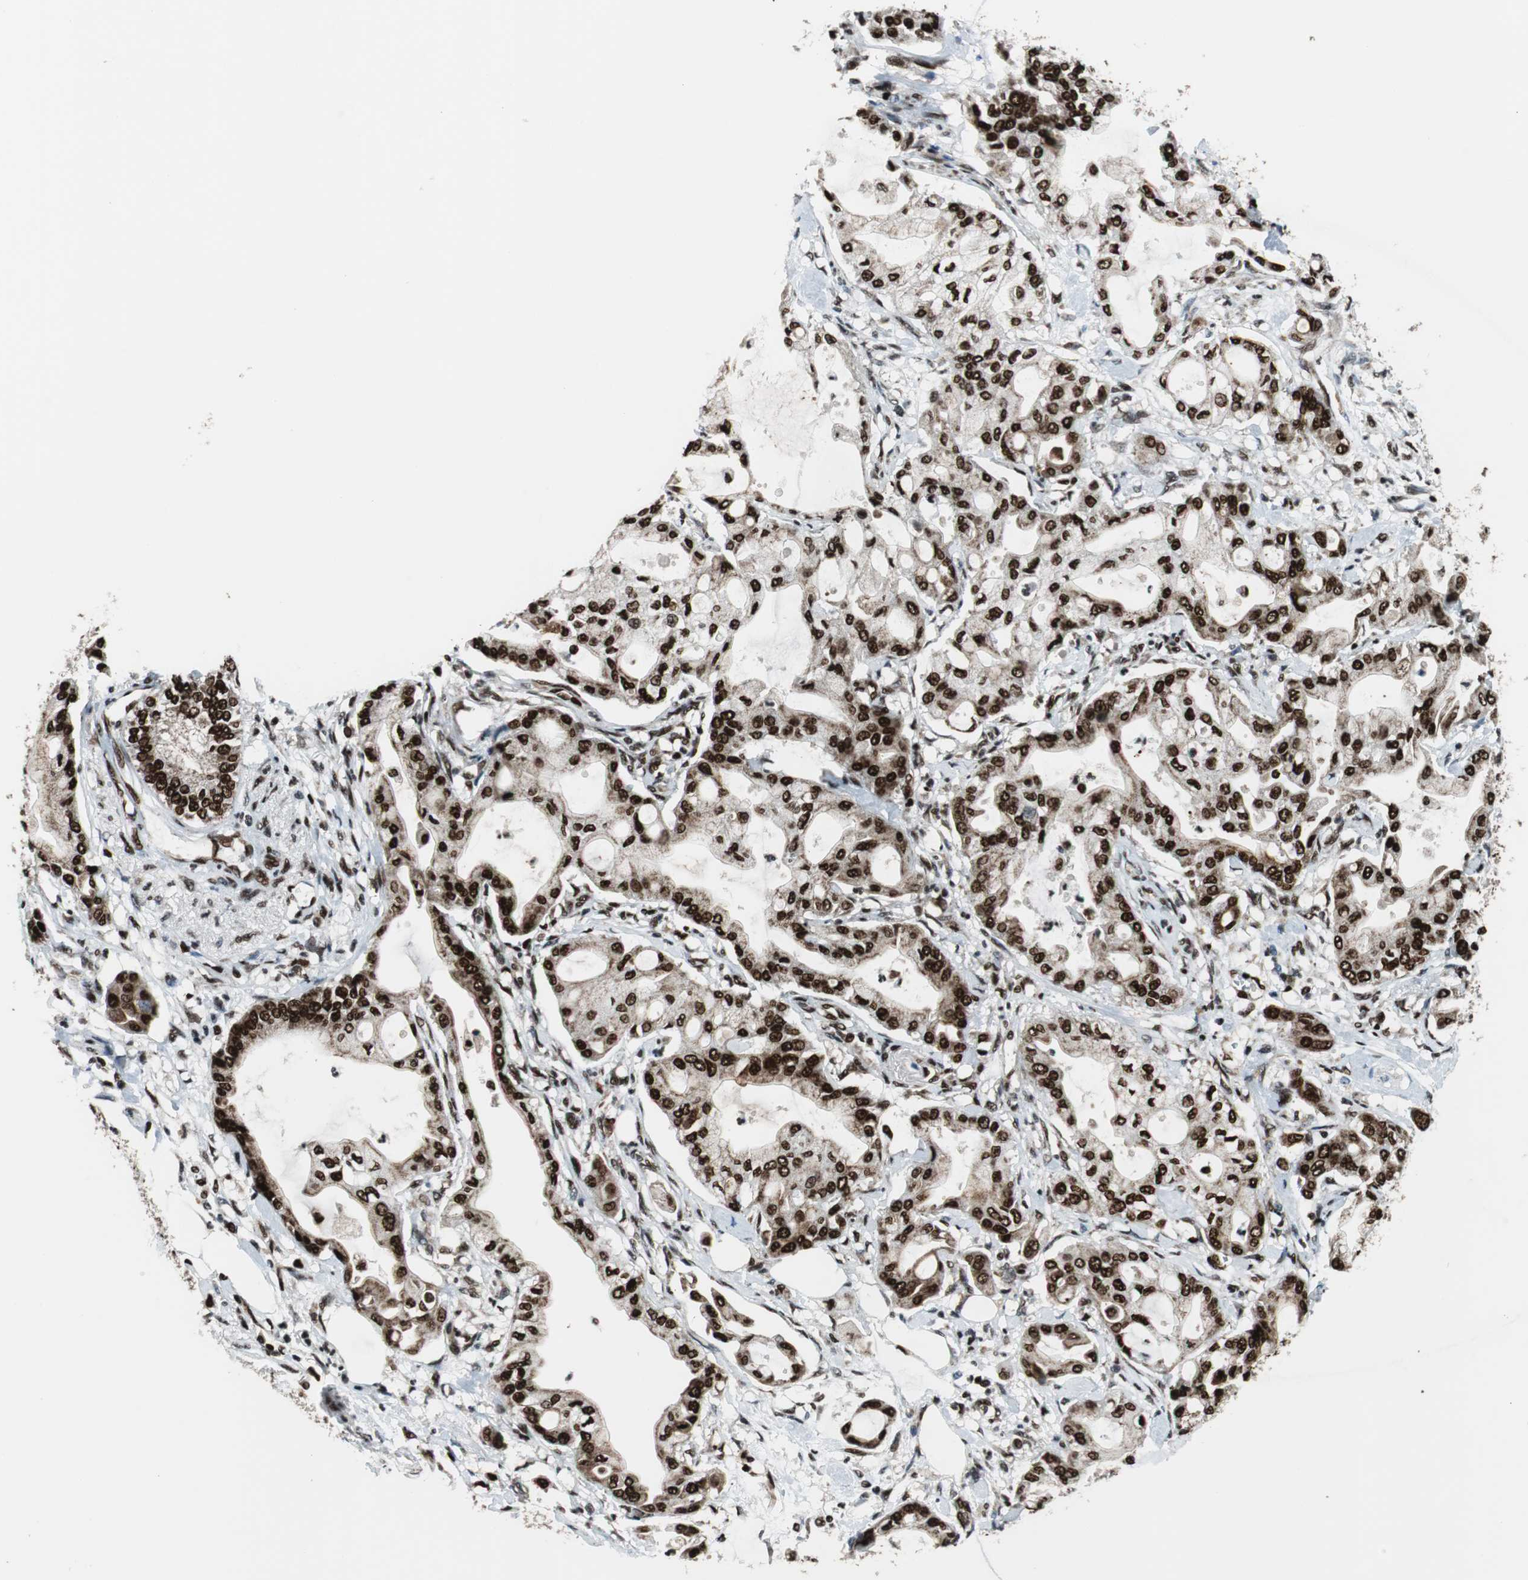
{"staining": {"intensity": "strong", "quantity": "25%-75%", "location": "nuclear"}, "tissue": "pancreatic cancer", "cell_type": "Tumor cells", "image_type": "cancer", "snomed": [{"axis": "morphology", "description": "Adenocarcinoma, NOS"}, {"axis": "morphology", "description": "Adenocarcinoma, metastatic, NOS"}, {"axis": "topography", "description": "Lymph node"}, {"axis": "topography", "description": "Pancreas"}, {"axis": "topography", "description": "Duodenum"}], "caption": "An immunohistochemistry image of neoplastic tissue is shown. Protein staining in brown shows strong nuclear positivity in pancreatic metastatic adenocarcinoma within tumor cells.", "gene": "HDAC1", "patient": {"sex": "female", "age": 64}}